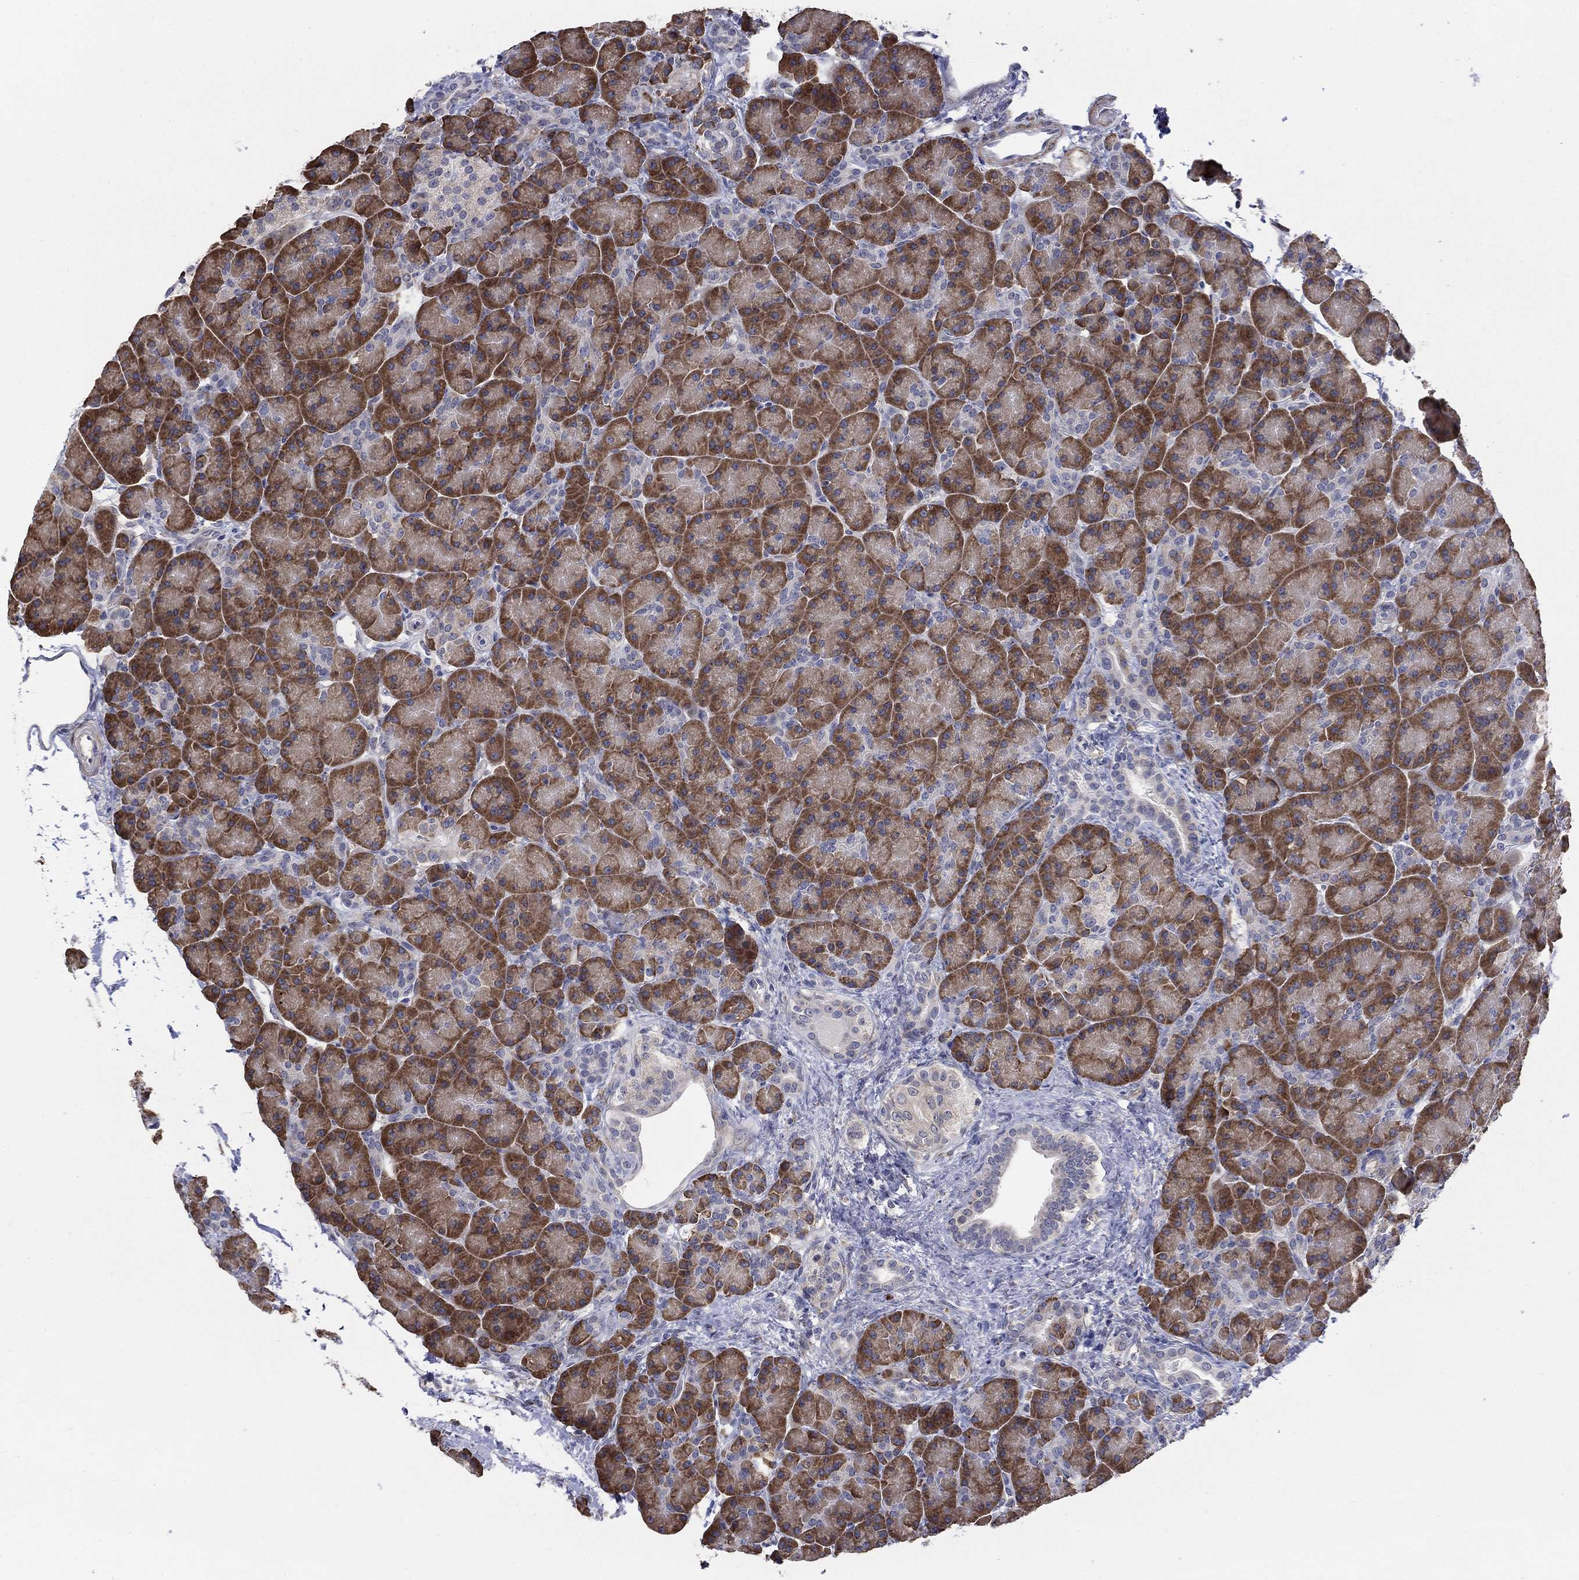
{"staining": {"intensity": "strong", "quantity": "25%-75%", "location": "cytoplasmic/membranous"}, "tissue": "pancreas", "cell_type": "Exocrine glandular cells", "image_type": "normal", "snomed": [{"axis": "morphology", "description": "Normal tissue, NOS"}, {"axis": "topography", "description": "Pancreas"}], "caption": "Human pancreas stained with a brown dye exhibits strong cytoplasmic/membranous positive staining in approximately 25%-75% of exocrine glandular cells.", "gene": "MTRFR", "patient": {"sex": "female", "age": 63}}